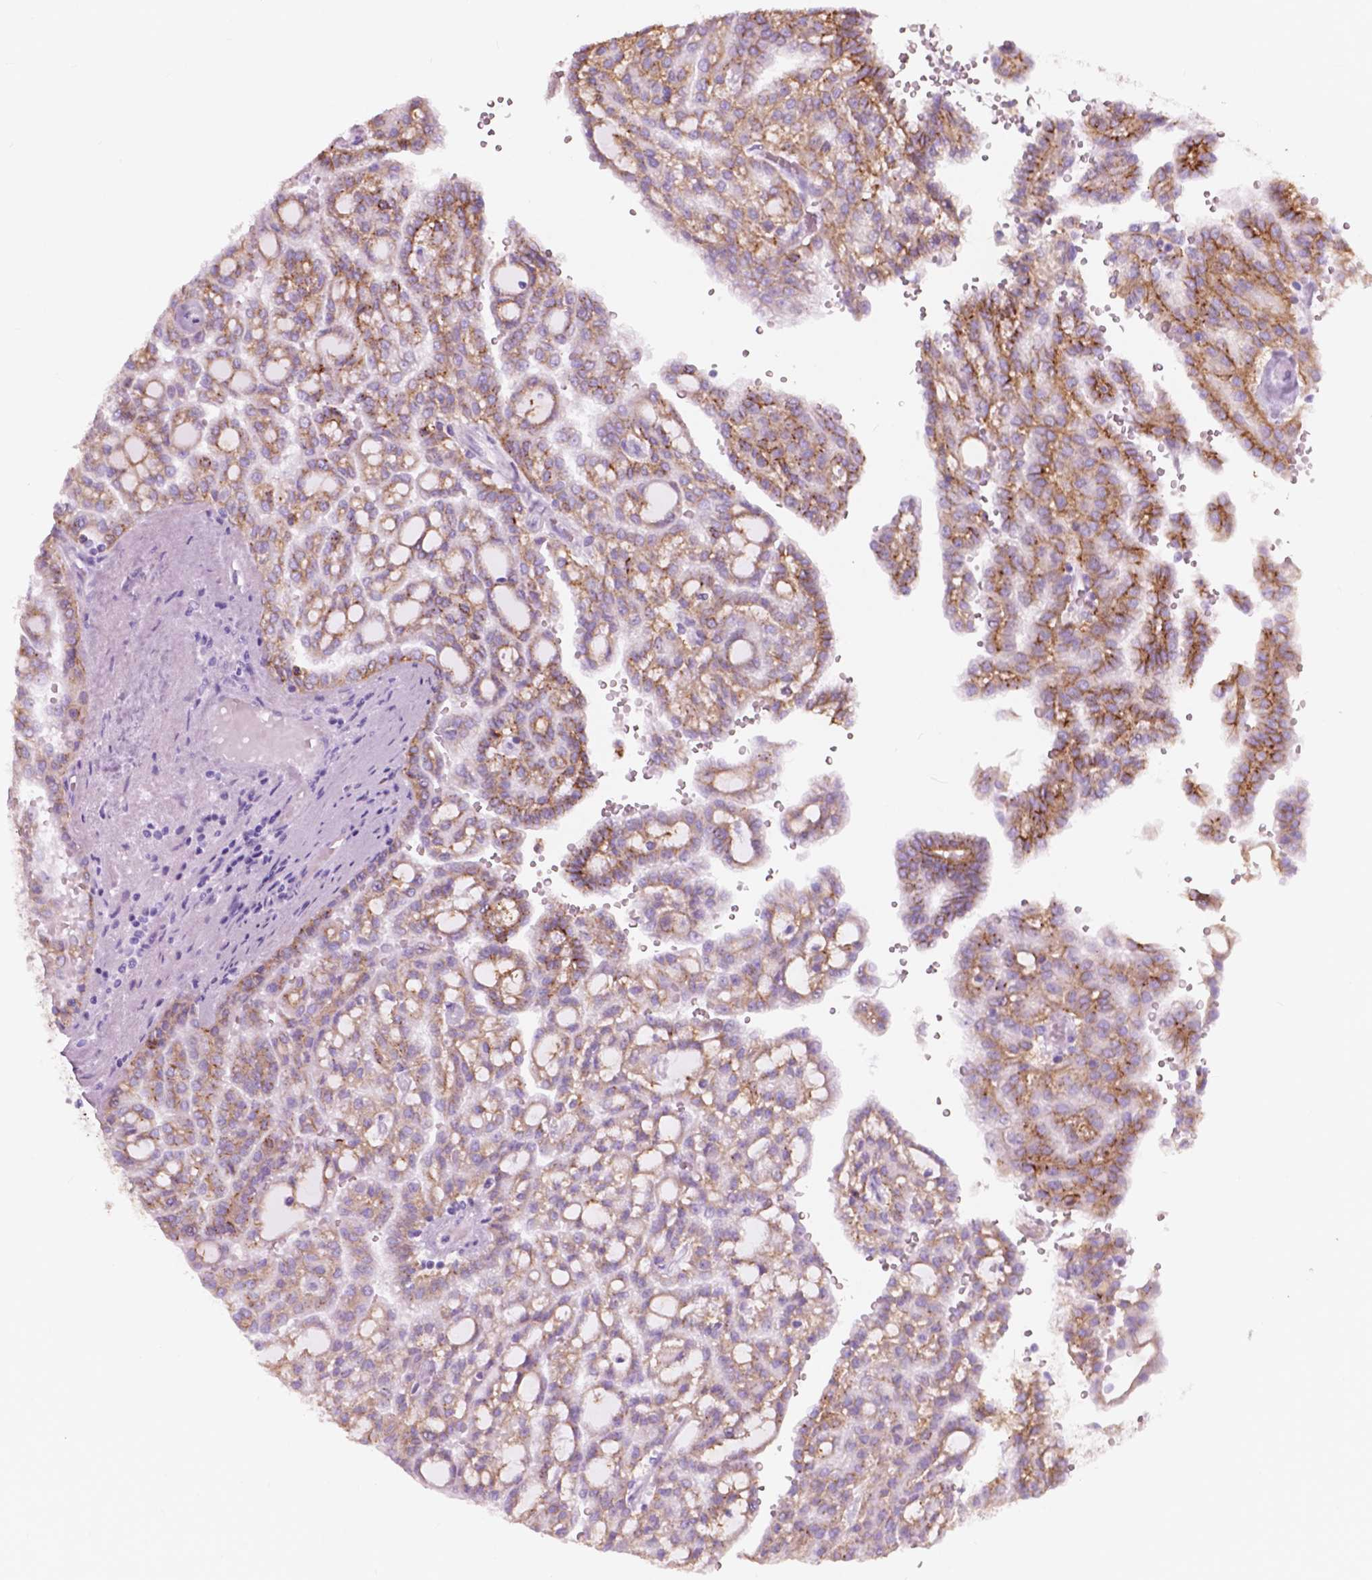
{"staining": {"intensity": "moderate", "quantity": "<25%", "location": "cytoplasmic/membranous"}, "tissue": "renal cancer", "cell_type": "Tumor cells", "image_type": "cancer", "snomed": [{"axis": "morphology", "description": "Adenocarcinoma, NOS"}, {"axis": "topography", "description": "Kidney"}], "caption": "Immunohistochemistry (IHC) histopathology image of renal cancer (adenocarcinoma) stained for a protein (brown), which demonstrates low levels of moderate cytoplasmic/membranous expression in approximately <25% of tumor cells.", "gene": "FXYD2", "patient": {"sex": "male", "age": 63}}